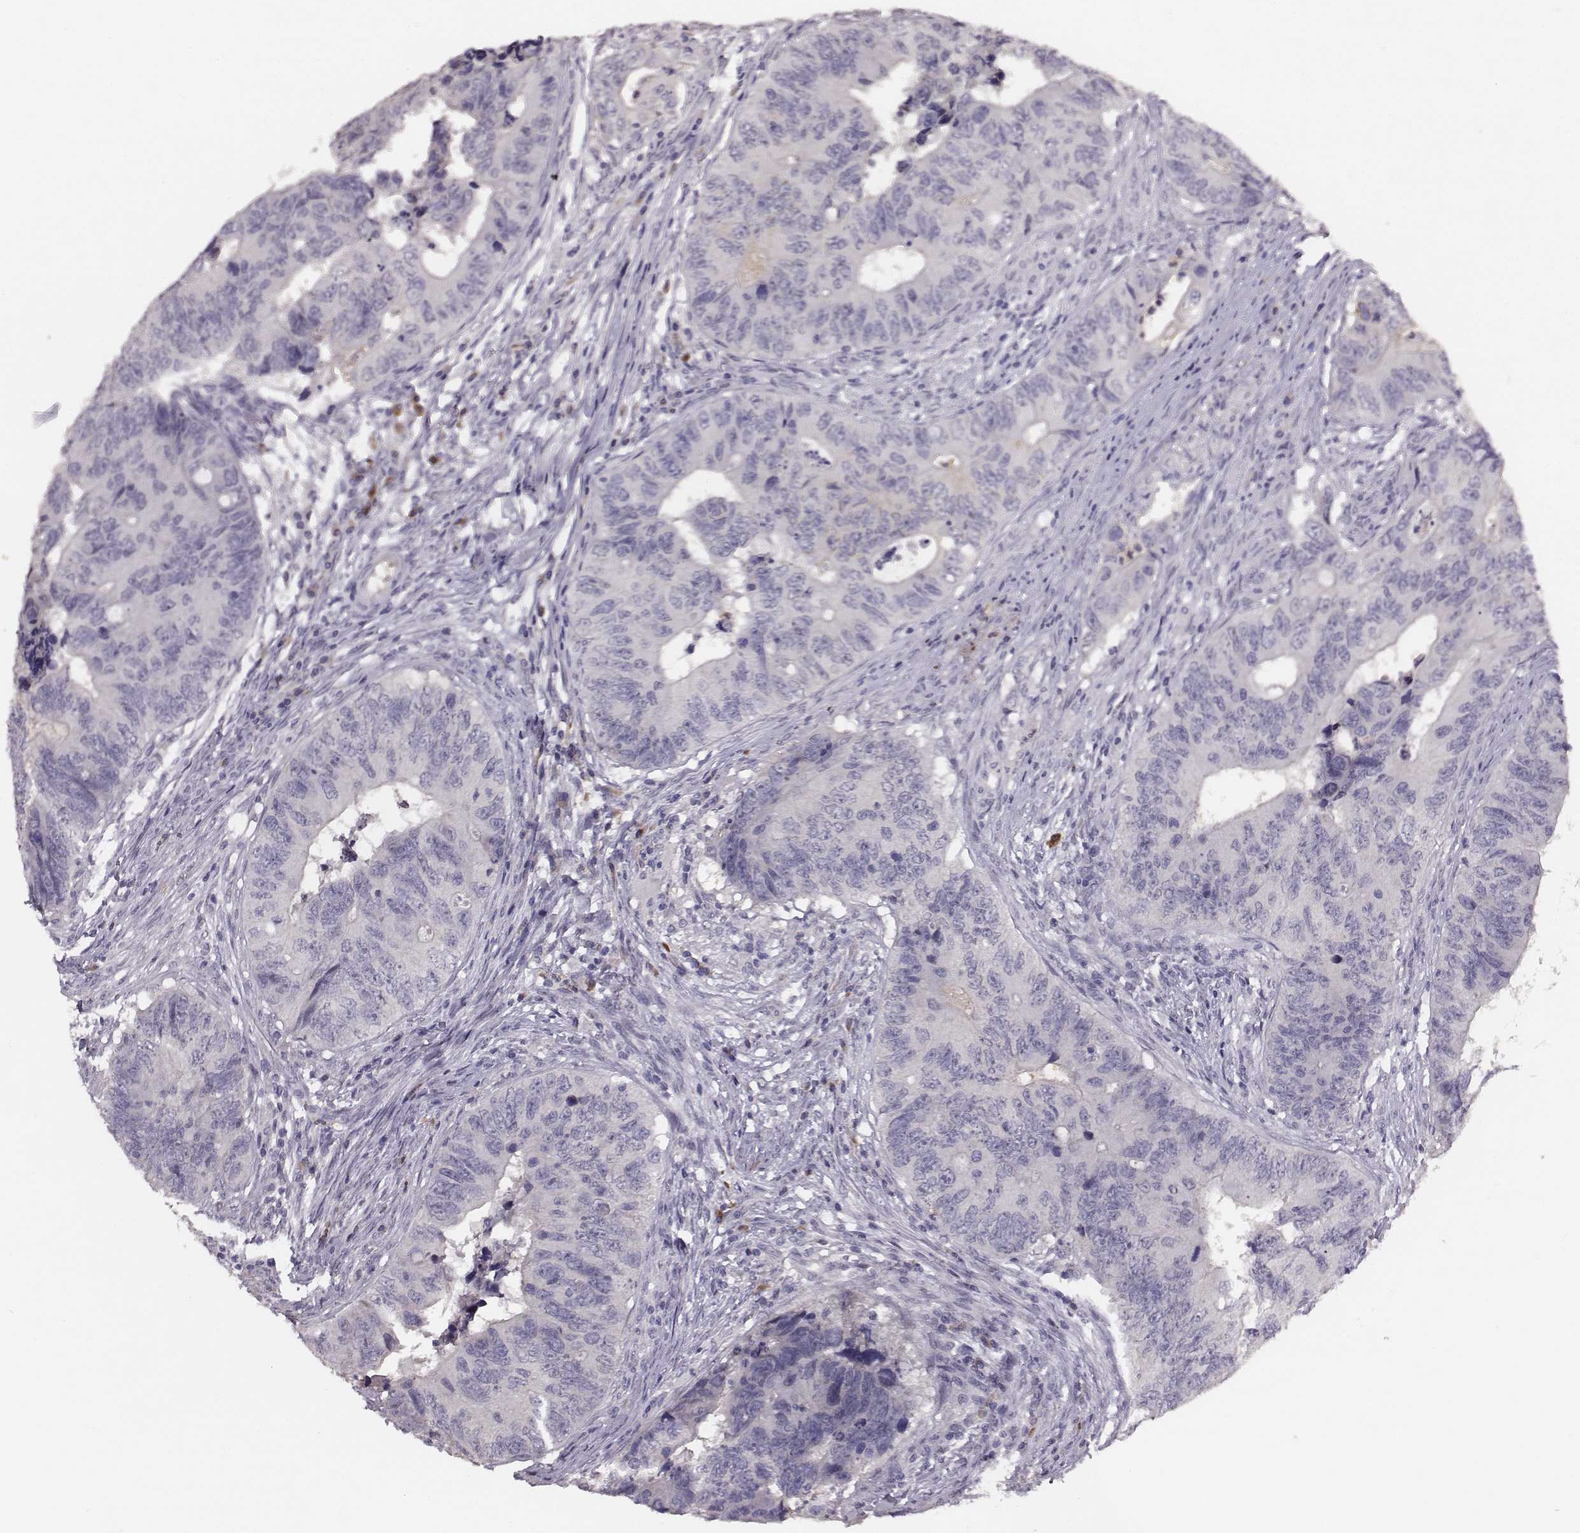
{"staining": {"intensity": "negative", "quantity": "none", "location": "none"}, "tissue": "colorectal cancer", "cell_type": "Tumor cells", "image_type": "cancer", "snomed": [{"axis": "morphology", "description": "Adenocarcinoma, NOS"}, {"axis": "topography", "description": "Colon"}], "caption": "Histopathology image shows no protein positivity in tumor cells of colorectal adenocarcinoma tissue.", "gene": "SLC22A6", "patient": {"sex": "female", "age": 82}}